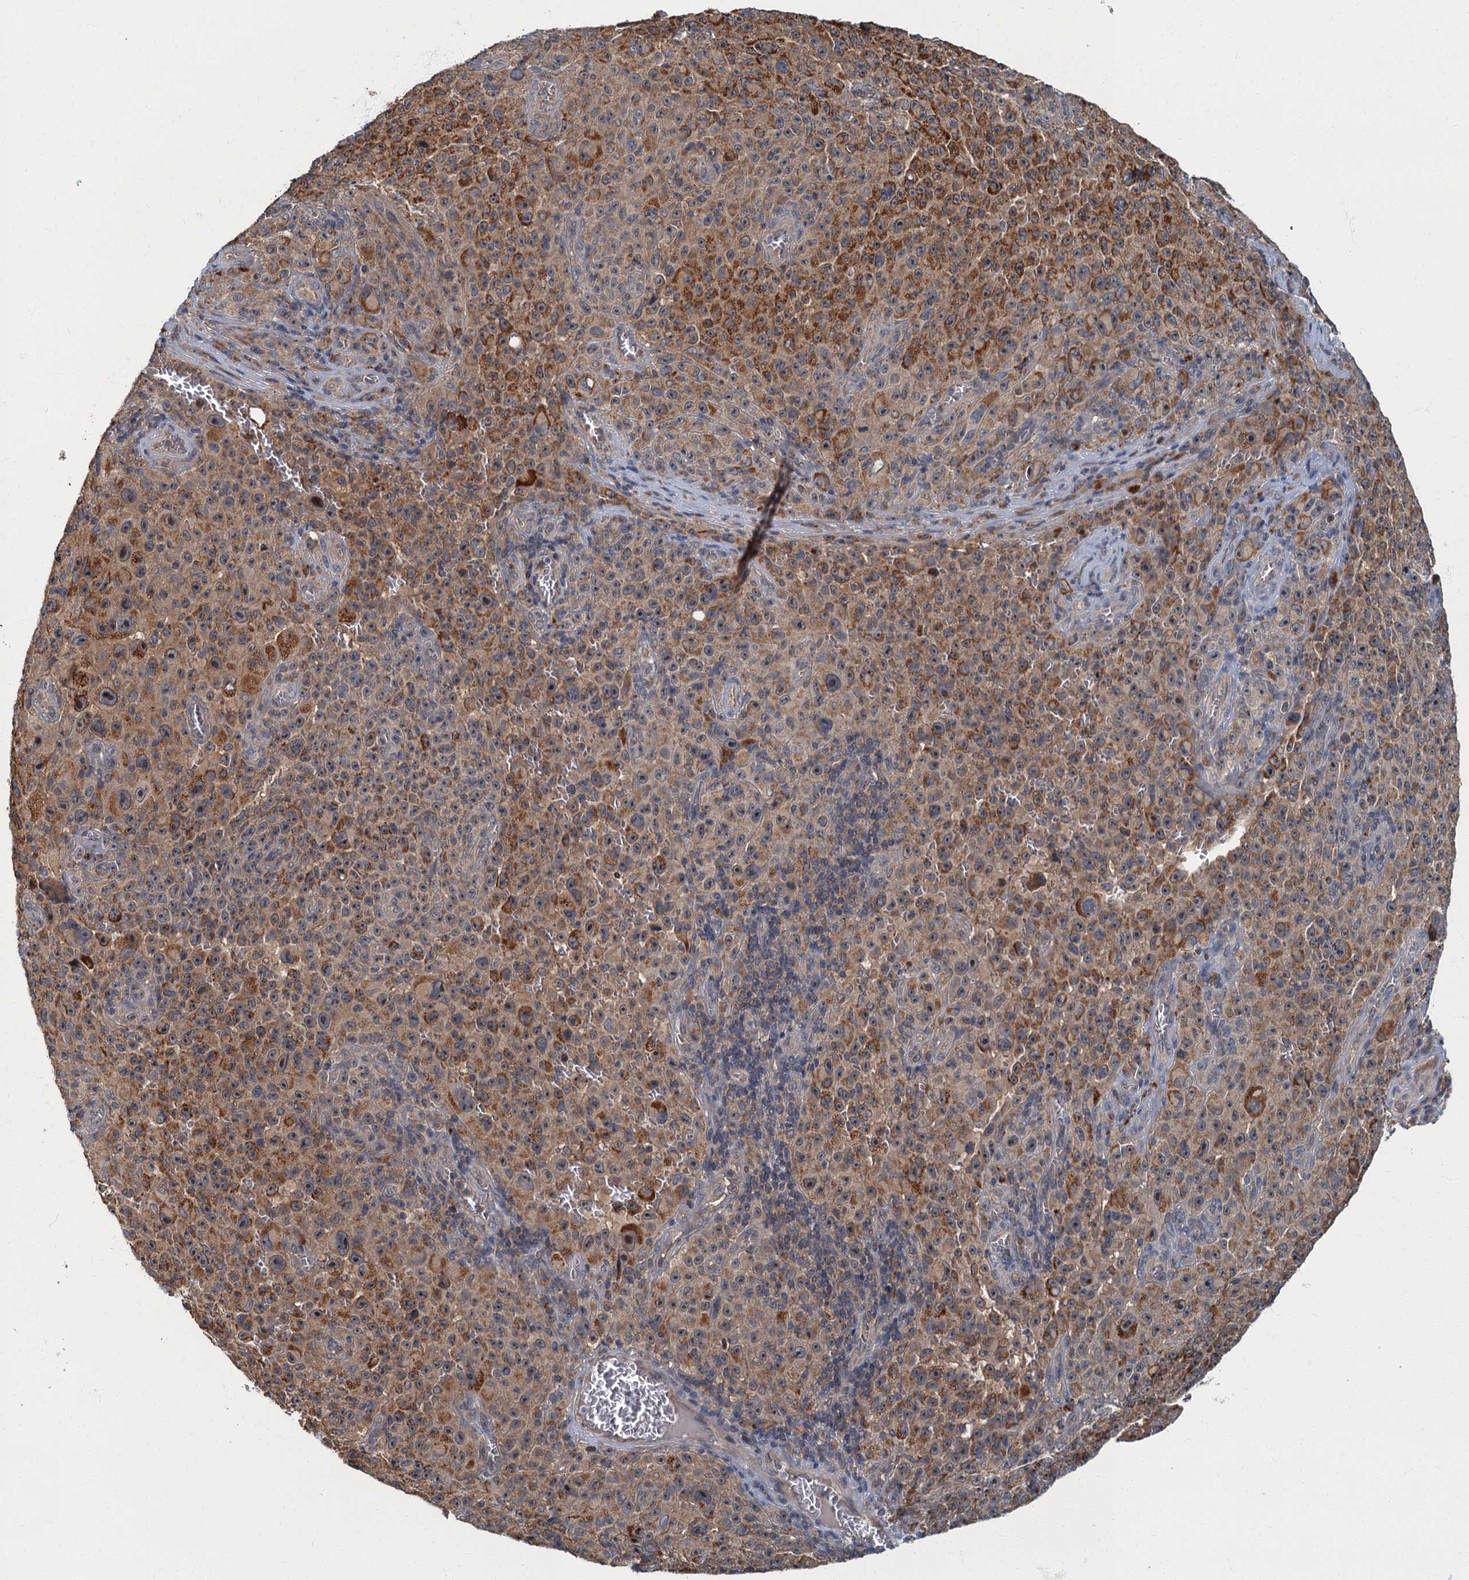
{"staining": {"intensity": "moderate", "quantity": ">75%", "location": "cytoplasmic/membranous"}, "tissue": "melanoma", "cell_type": "Tumor cells", "image_type": "cancer", "snomed": [{"axis": "morphology", "description": "Malignant melanoma, NOS"}, {"axis": "topography", "description": "Skin"}], "caption": "Approximately >75% of tumor cells in melanoma show moderate cytoplasmic/membranous protein positivity as visualized by brown immunohistochemical staining.", "gene": "WDCP", "patient": {"sex": "female", "age": 82}}